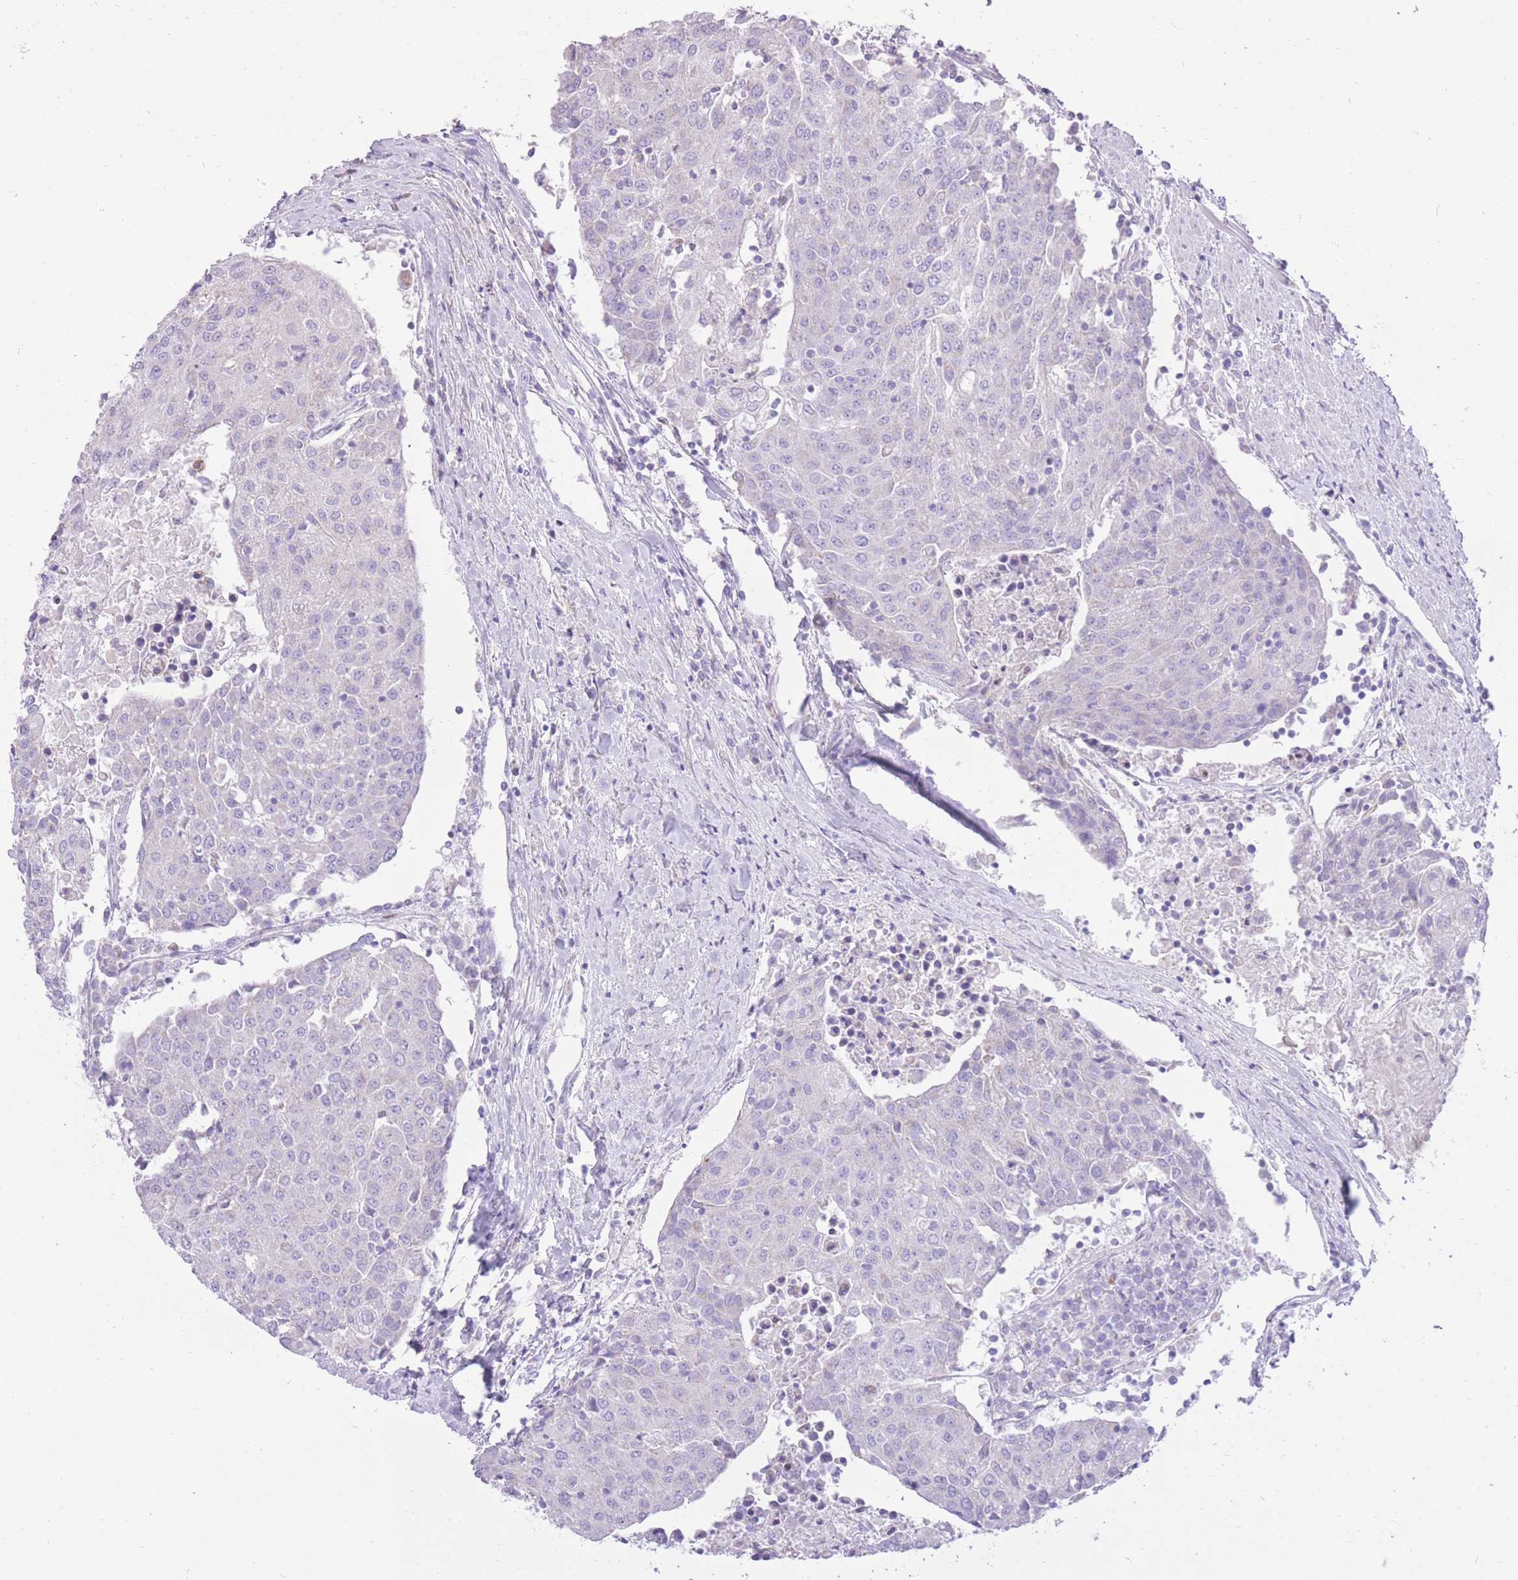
{"staining": {"intensity": "negative", "quantity": "none", "location": "none"}, "tissue": "urothelial cancer", "cell_type": "Tumor cells", "image_type": "cancer", "snomed": [{"axis": "morphology", "description": "Urothelial carcinoma, High grade"}, {"axis": "topography", "description": "Urinary bladder"}], "caption": "Image shows no protein positivity in tumor cells of high-grade urothelial carcinoma tissue.", "gene": "SLC4A4", "patient": {"sex": "female", "age": 85}}